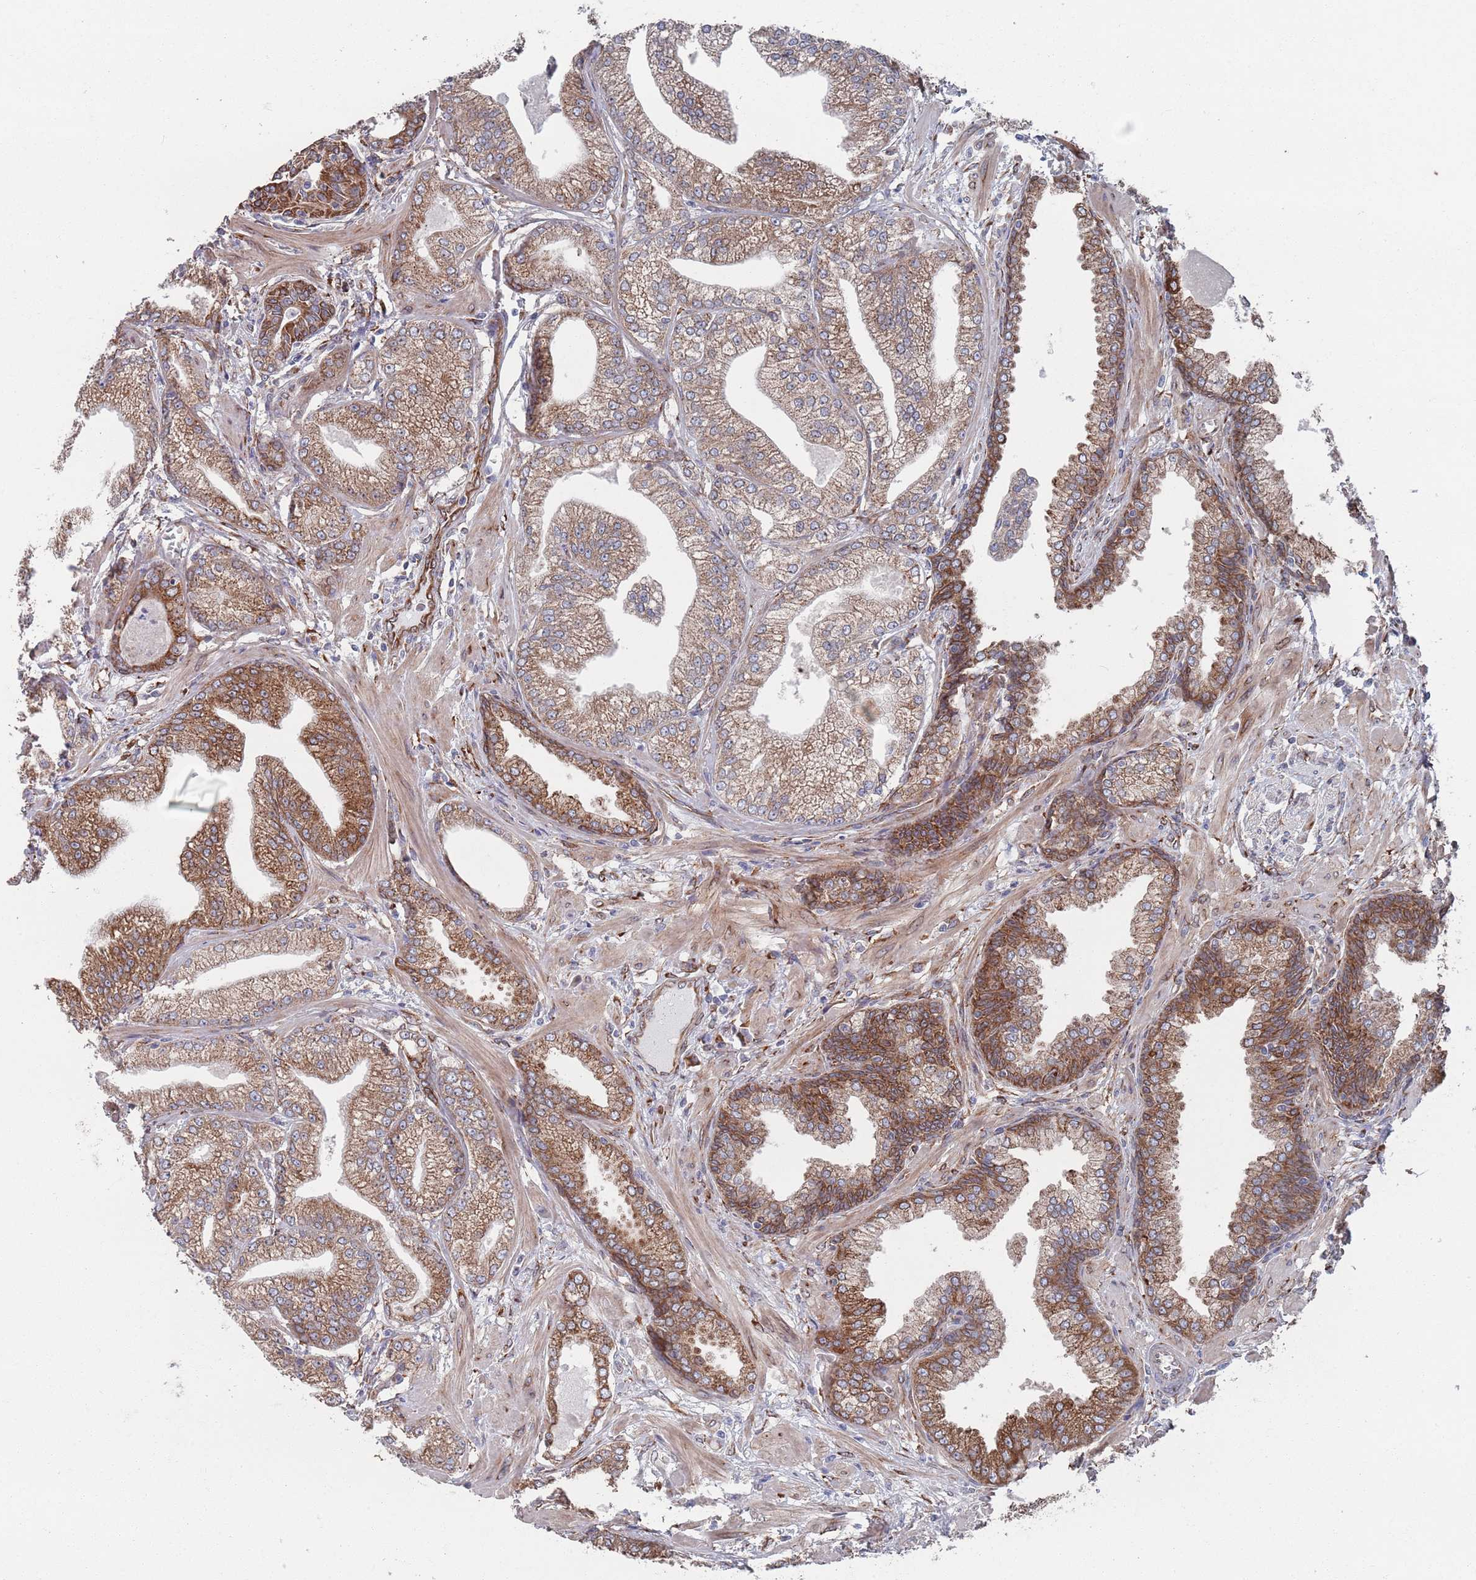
{"staining": {"intensity": "moderate", "quantity": ">75%", "location": "cytoplasmic/membranous"}, "tissue": "prostate cancer", "cell_type": "Tumor cells", "image_type": "cancer", "snomed": [{"axis": "morphology", "description": "Adenocarcinoma, Low grade"}, {"axis": "topography", "description": "Prostate"}], "caption": "Prostate adenocarcinoma (low-grade) tissue reveals moderate cytoplasmic/membranous staining in approximately >75% of tumor cells, visualized by immunohistochemistry.", "gene": "CCDC106", "patient": {"sex": "male", "age": 55}}